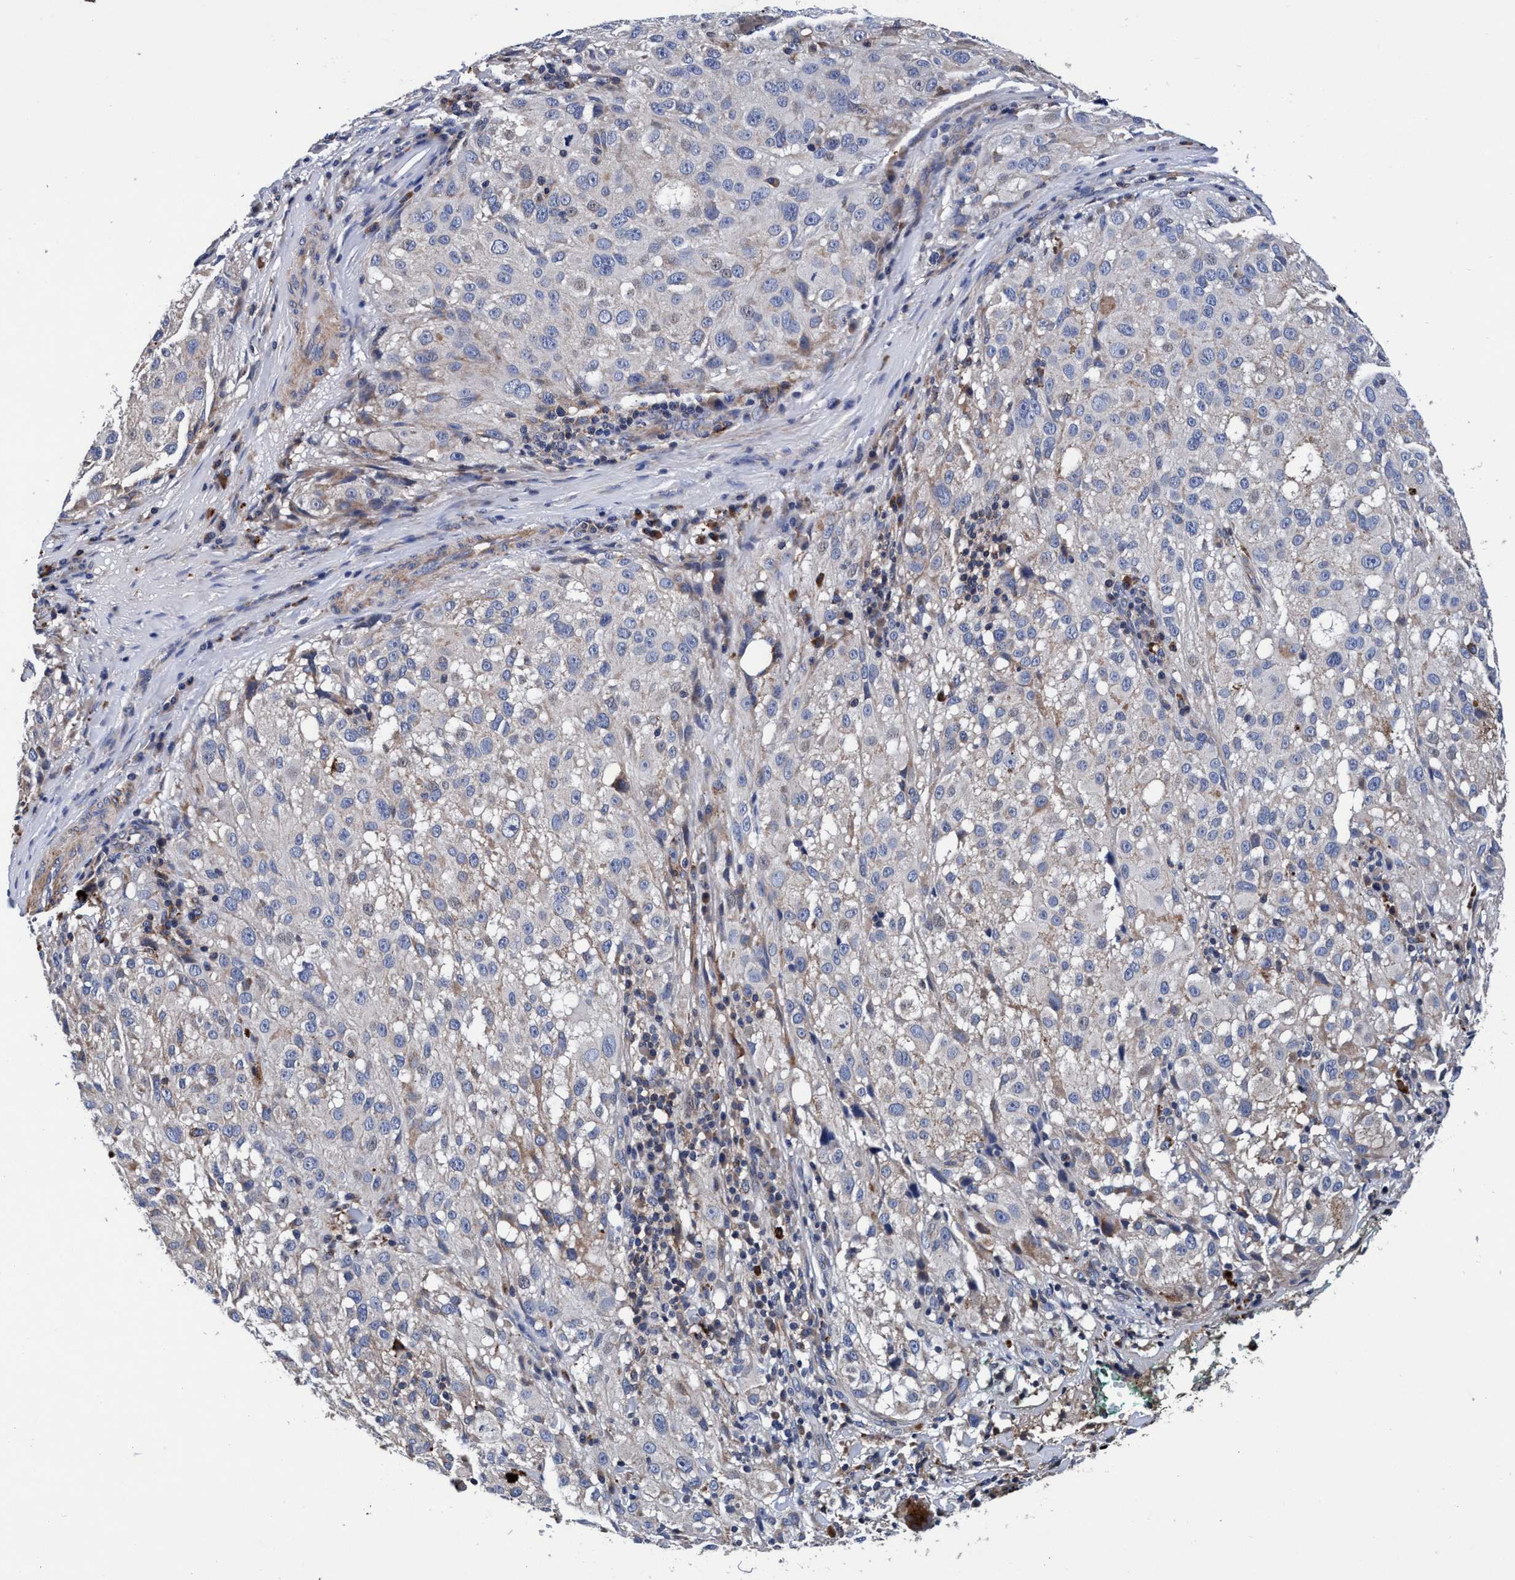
{"staining": {"intensity": "negative", "quantity": "none", "location": "none"}, "tissue": "melanoma", "cell_type": "Tumor cells", "image_type": "cancer", "snomed": [{"axis": "morphology", "description": "Necrosis, NOS"}, {"axis": "morphology", "description": "Malignant melanoma, NOS"}, {"axis": "topography", "description": "Skin"}], "caption": "High power microscopy micrograph of an IHC histopathology image of melanoma, revealing no significant positivity in tumor cells.", "gene": "RNF208", "patient": {"sex": "female", "age": 87}}